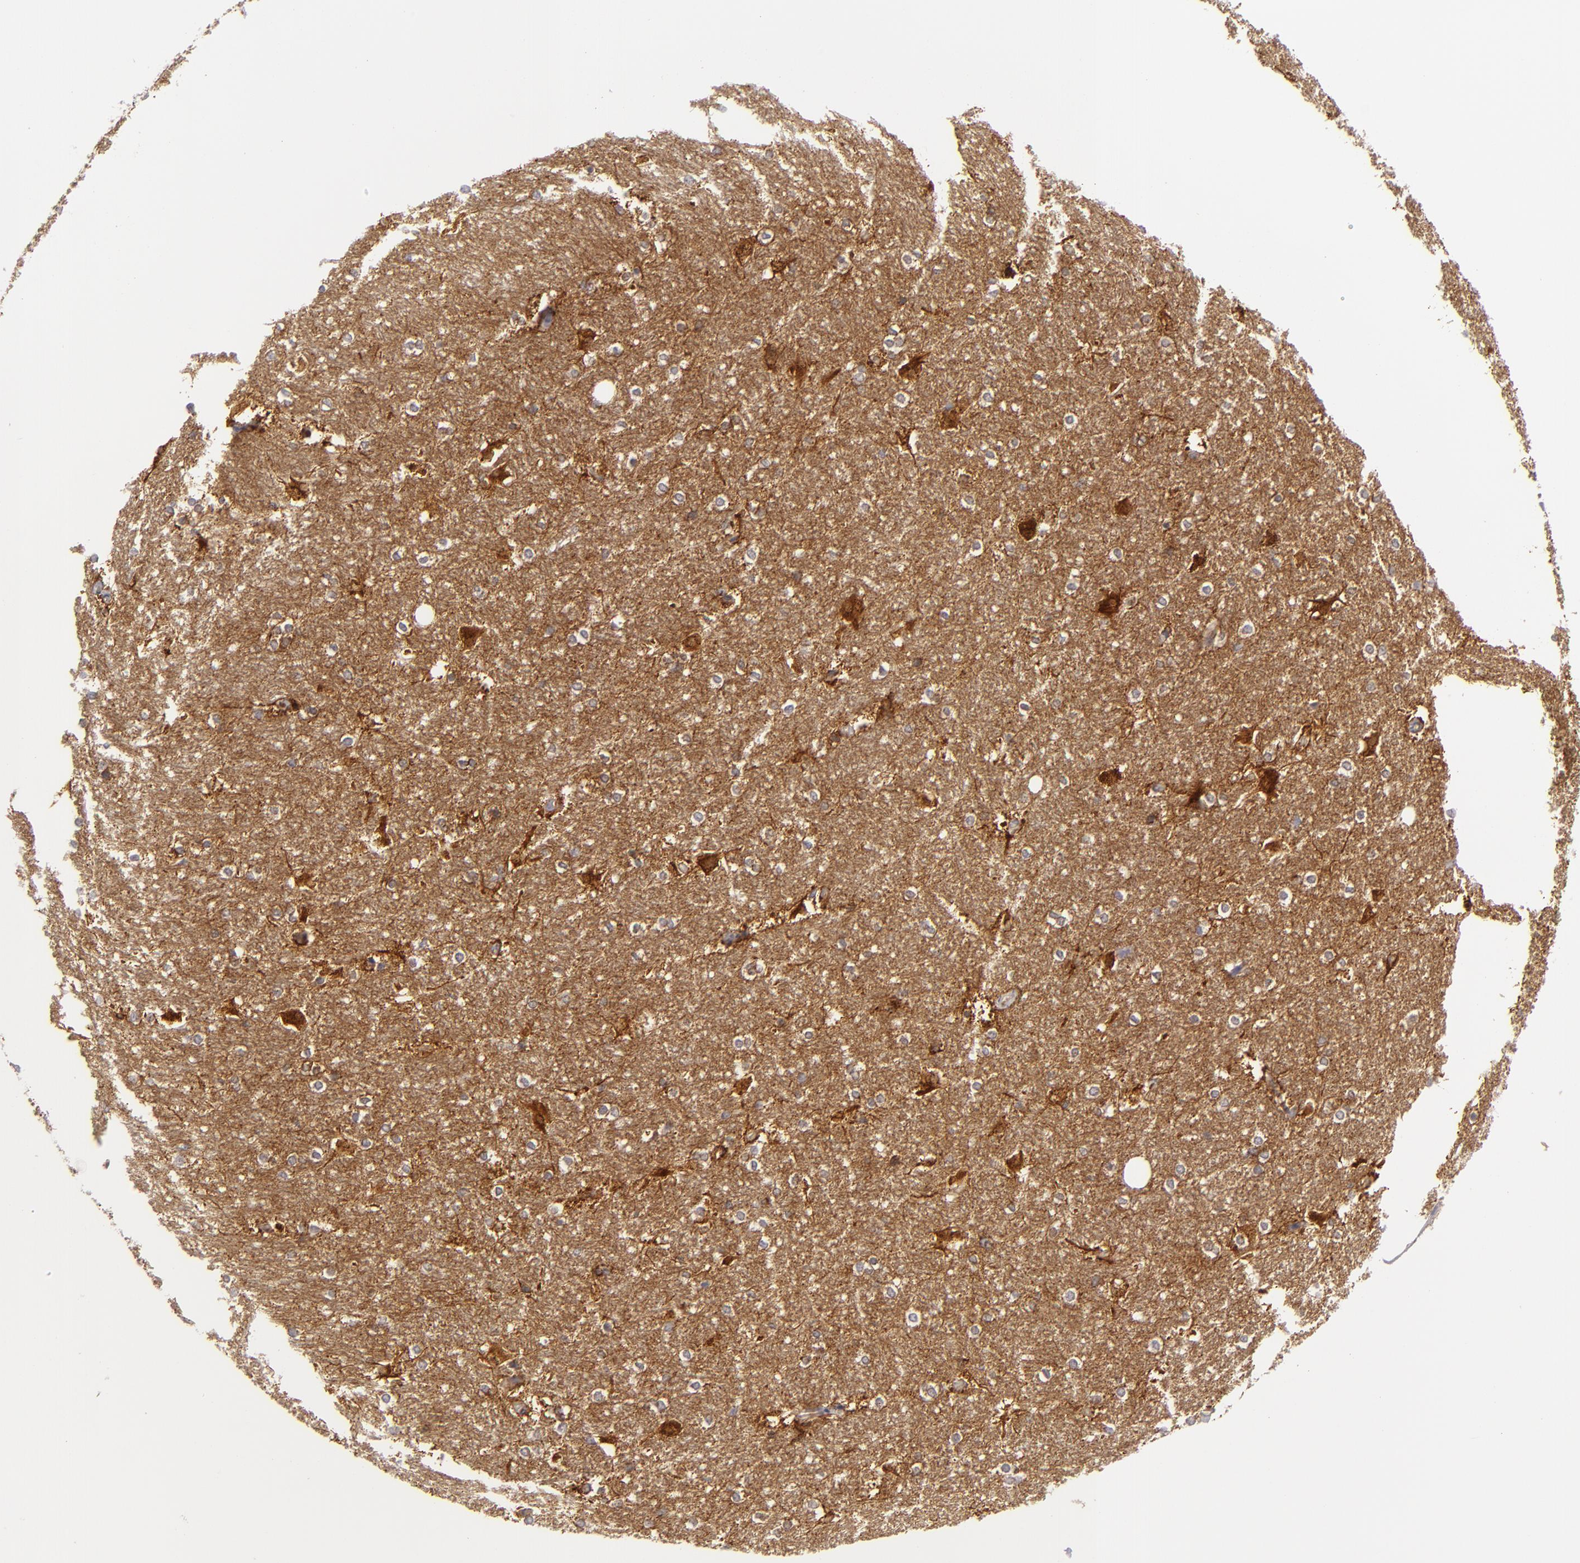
{"staining": {"intensity": "negative", "quantity": "none", "location": "none"}, "tissue": "hippocampus", "cell_type": "Glial cells", "image_type": "normal", "snomed": [{"axis": "morphology", "description": "Normal tissue, NOS"}, {"axis": "topography", "description": "Hippocampus"}], "caption": "DAB (3,3'-diaminobenzidine) immunohistochemical staining of benign human hippocampus reveals no significant expression in glial cells.", "gene": "ALCAM", "patient": {"sex": "female", "age": 19}}